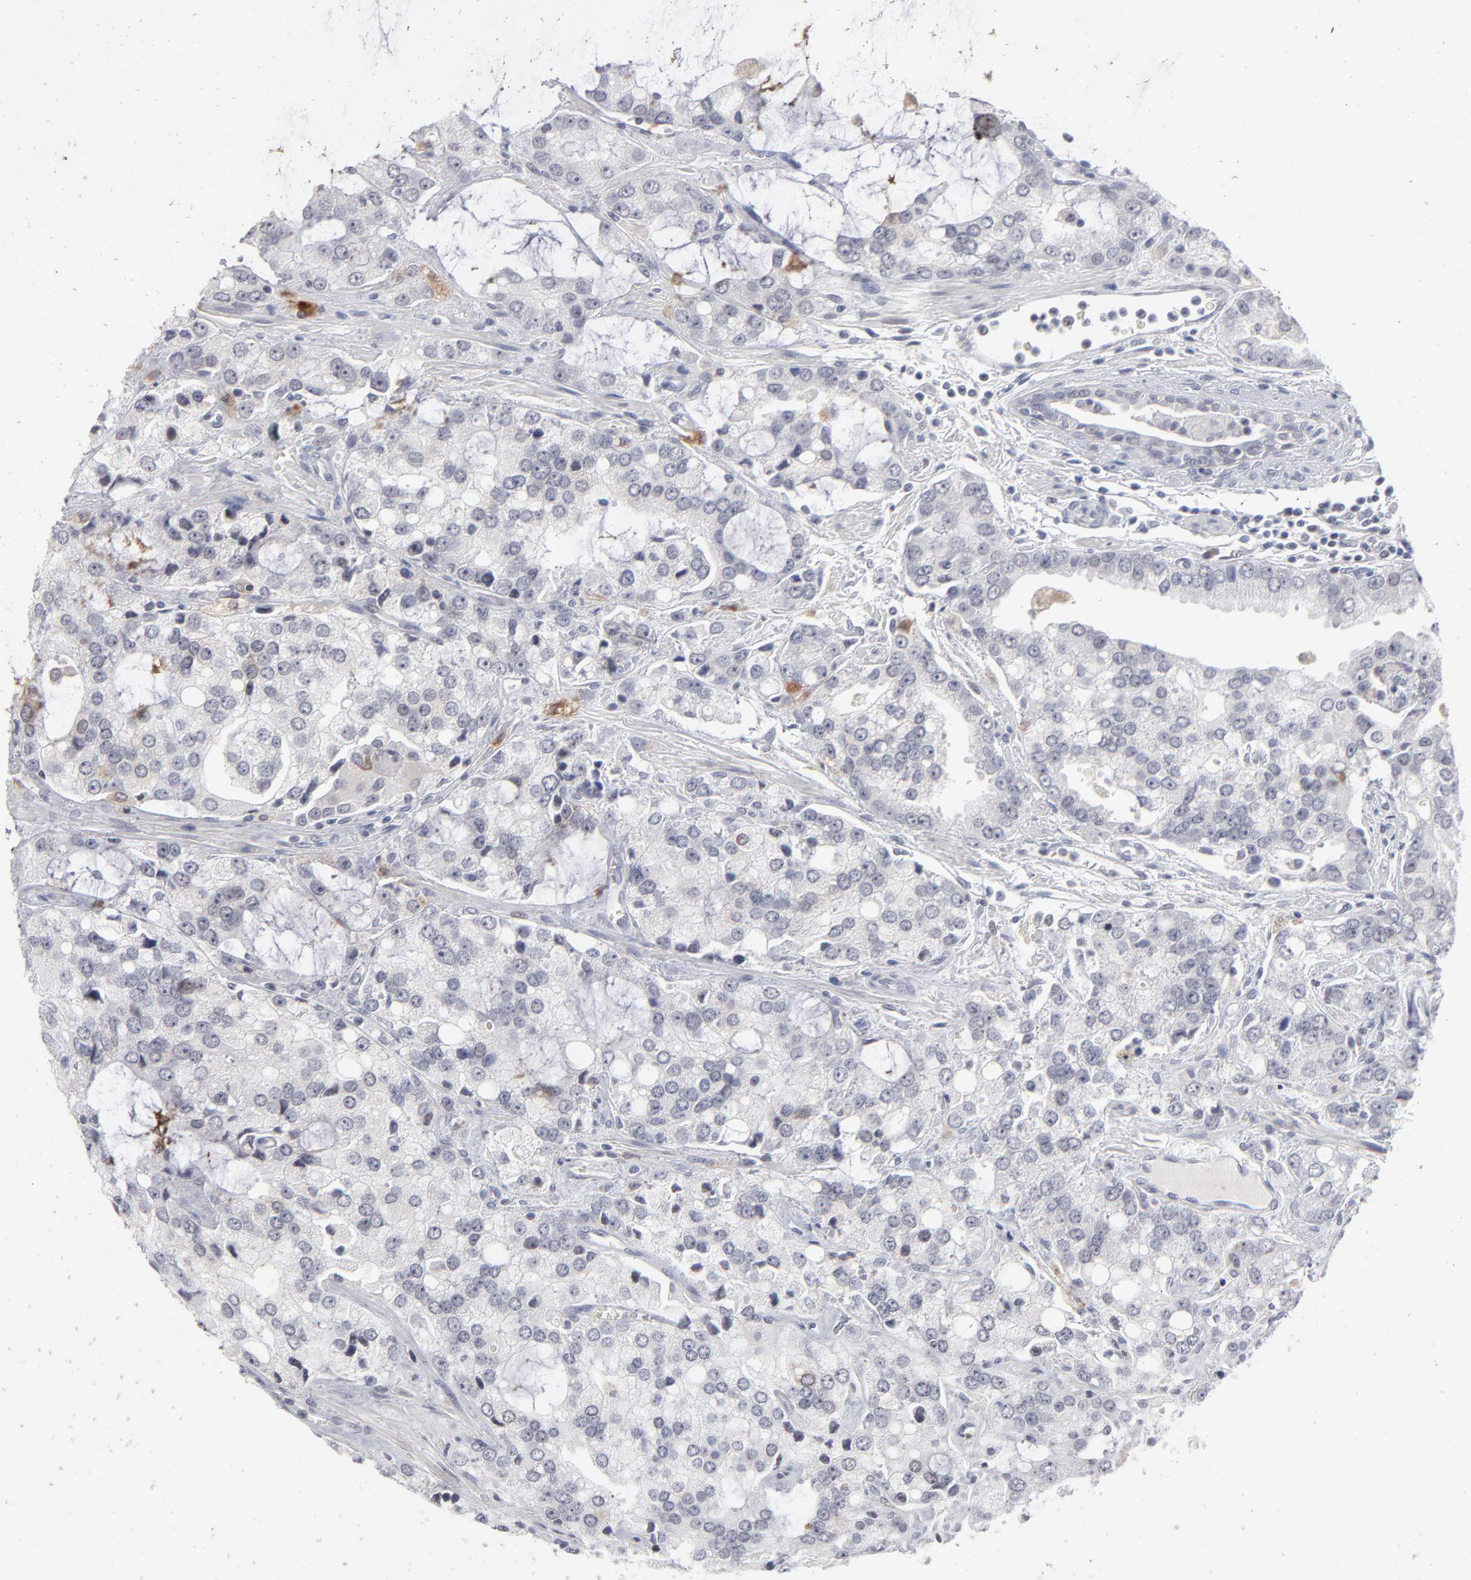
{"staining": {"intensity": "negative", "quantity": "none", "location": "none"}, "tissue": "prostate cancer", "cell_type": "Tumor cells", "image_type": "cancer", "snomed": [{"axis": "morphology", "description": "Adenocarcinoma, High grade"}, {"axis": "topography", "description": "Prostate"}], "caption": "High magnification brightfield microscopy of prostate cancer stained with DAB (3,3'-diaminobenzidine) (brown) and counterstained with hematoxylin (blue): tumor cells show no significant staining.", "gene": "CCR2", "patient": {"sex": "male", "age": 67}}